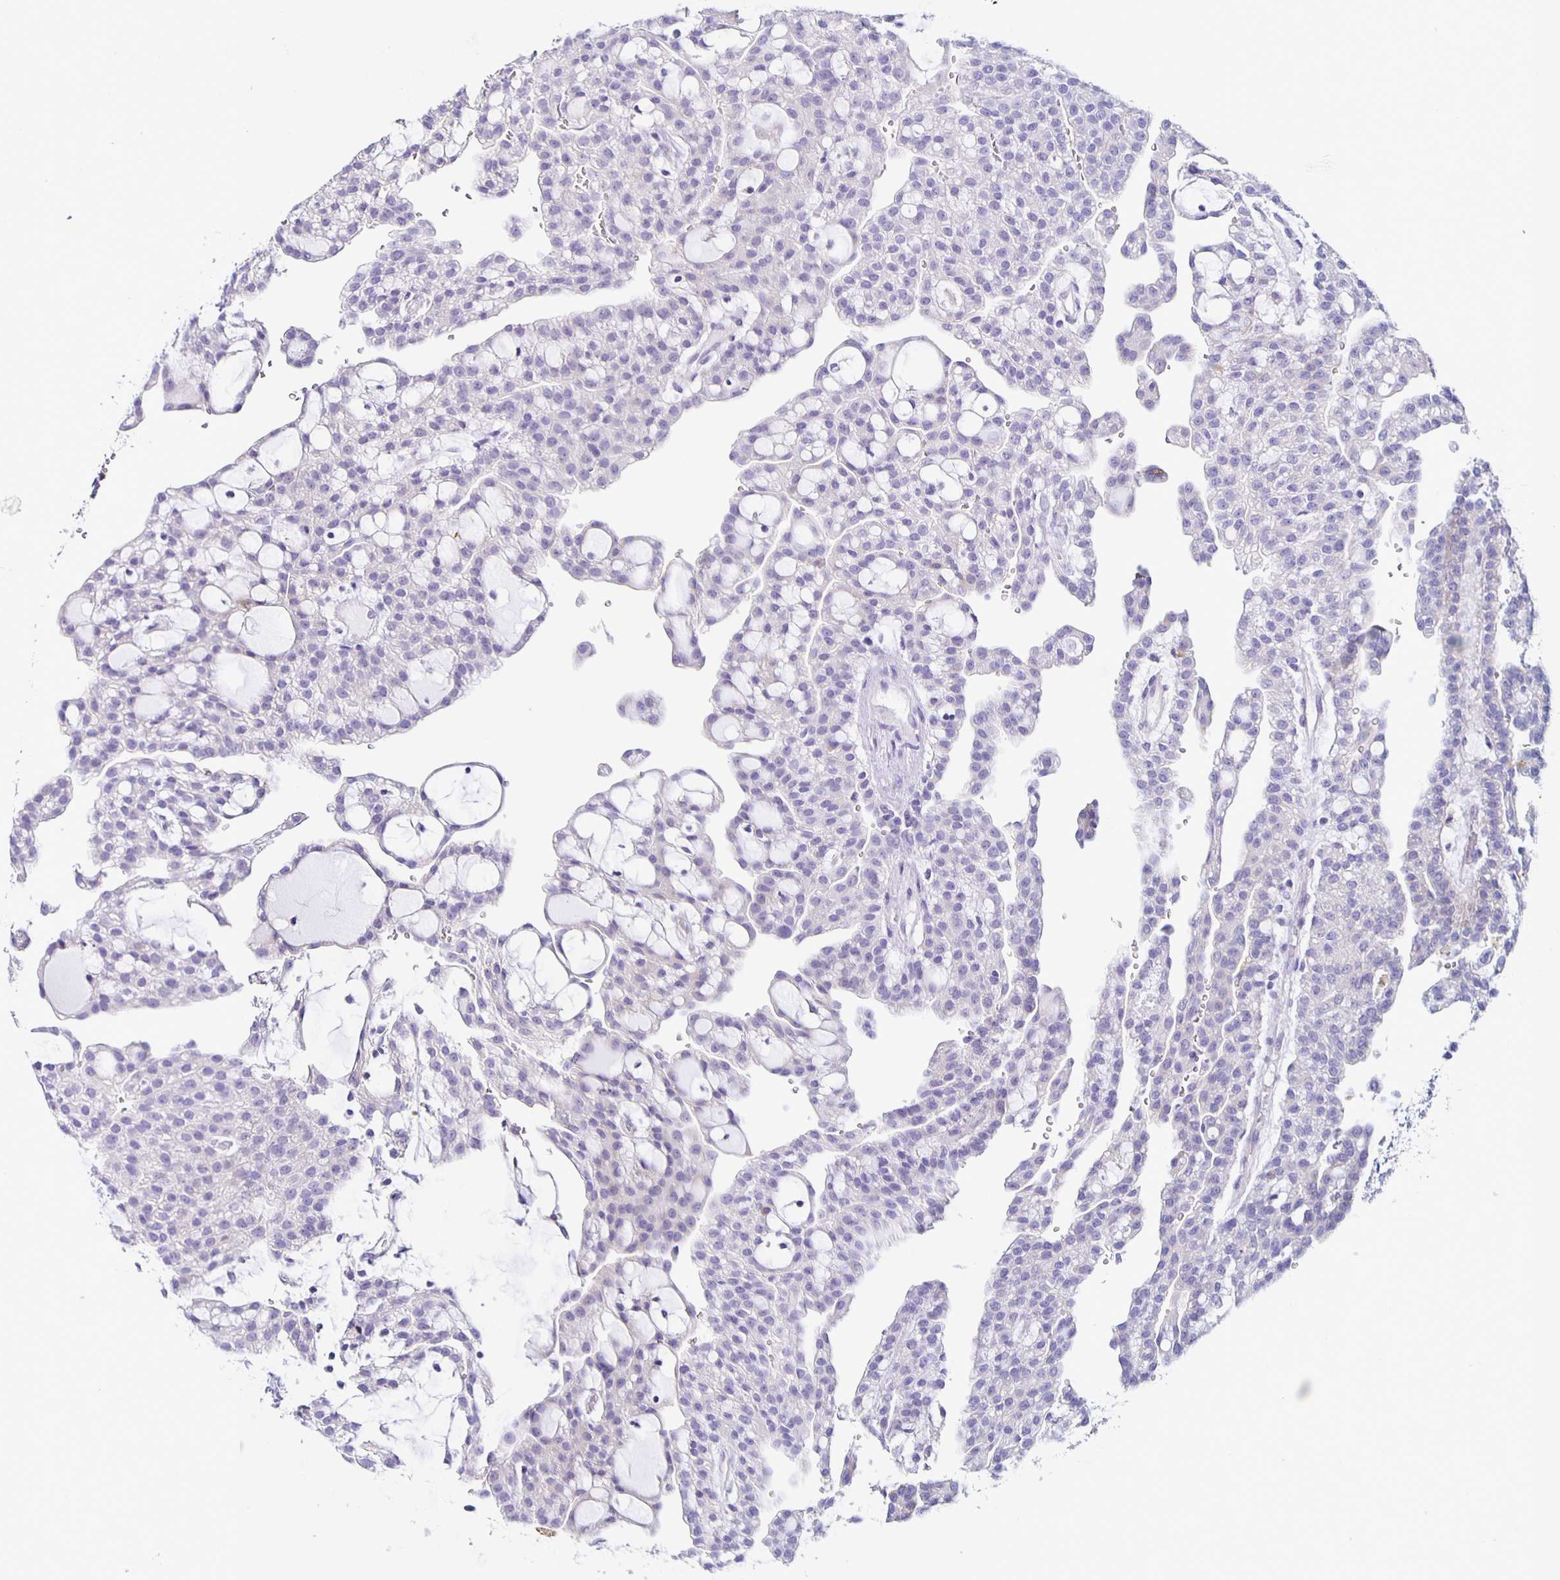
{"staining": {"intensity": "negative", "quantity": "none", "location": "none"}, "tissue": "renal cancer", "cell_type": "Tumor cells", "image_type": "cancer", "snomed": [{"axis": "morphology", "description": "Adenocarcinoma, NOS"}, {"axis": "topography", "description": "Kidney"}], "caption": "Immunohistochemistry (IHC) image of renal cancer stained for a protein (brown), which reveals no staining in tumor cells.", "gene": "AQP6", "patient": {"sex": "male", "age": 63}}